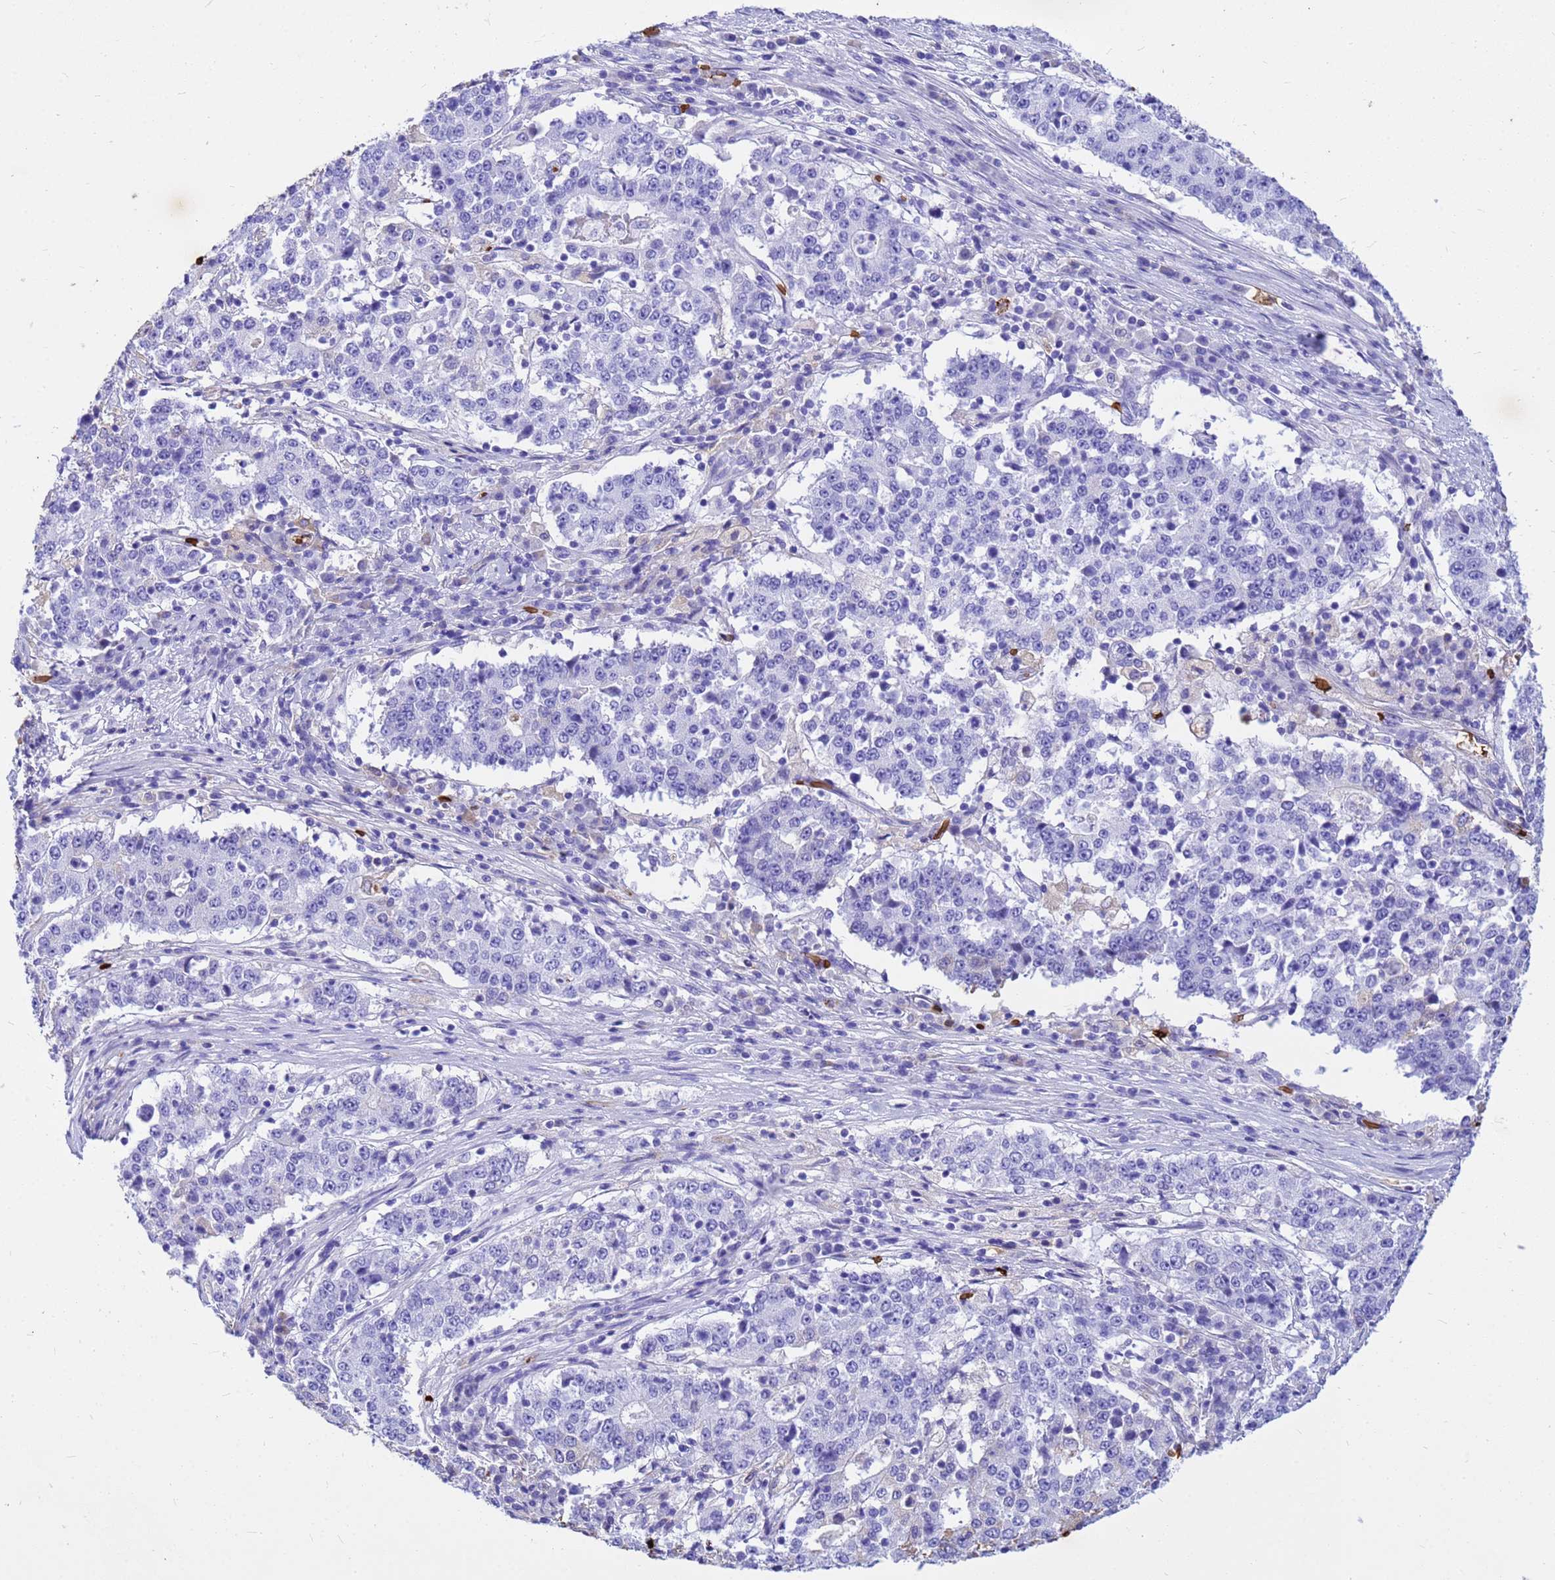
{"staining": {"intensity": "negative", "quantity": "none", "location": "none"}, "tissue": "stomach cancer", "cell_type": "Tumor cells", "image_type": "cancer", "snomed": [{"axis": "morphology", "description": "Adenocarcinoma, NOS"}, {"axis": "topography", "description": "Stomach"}], "caption": "Tumor cells show no significant protein positivity in stomach cancer (adenocarcinoma).", "gene": "HBA2", "patient": {"sex": "male", "age": 59}}